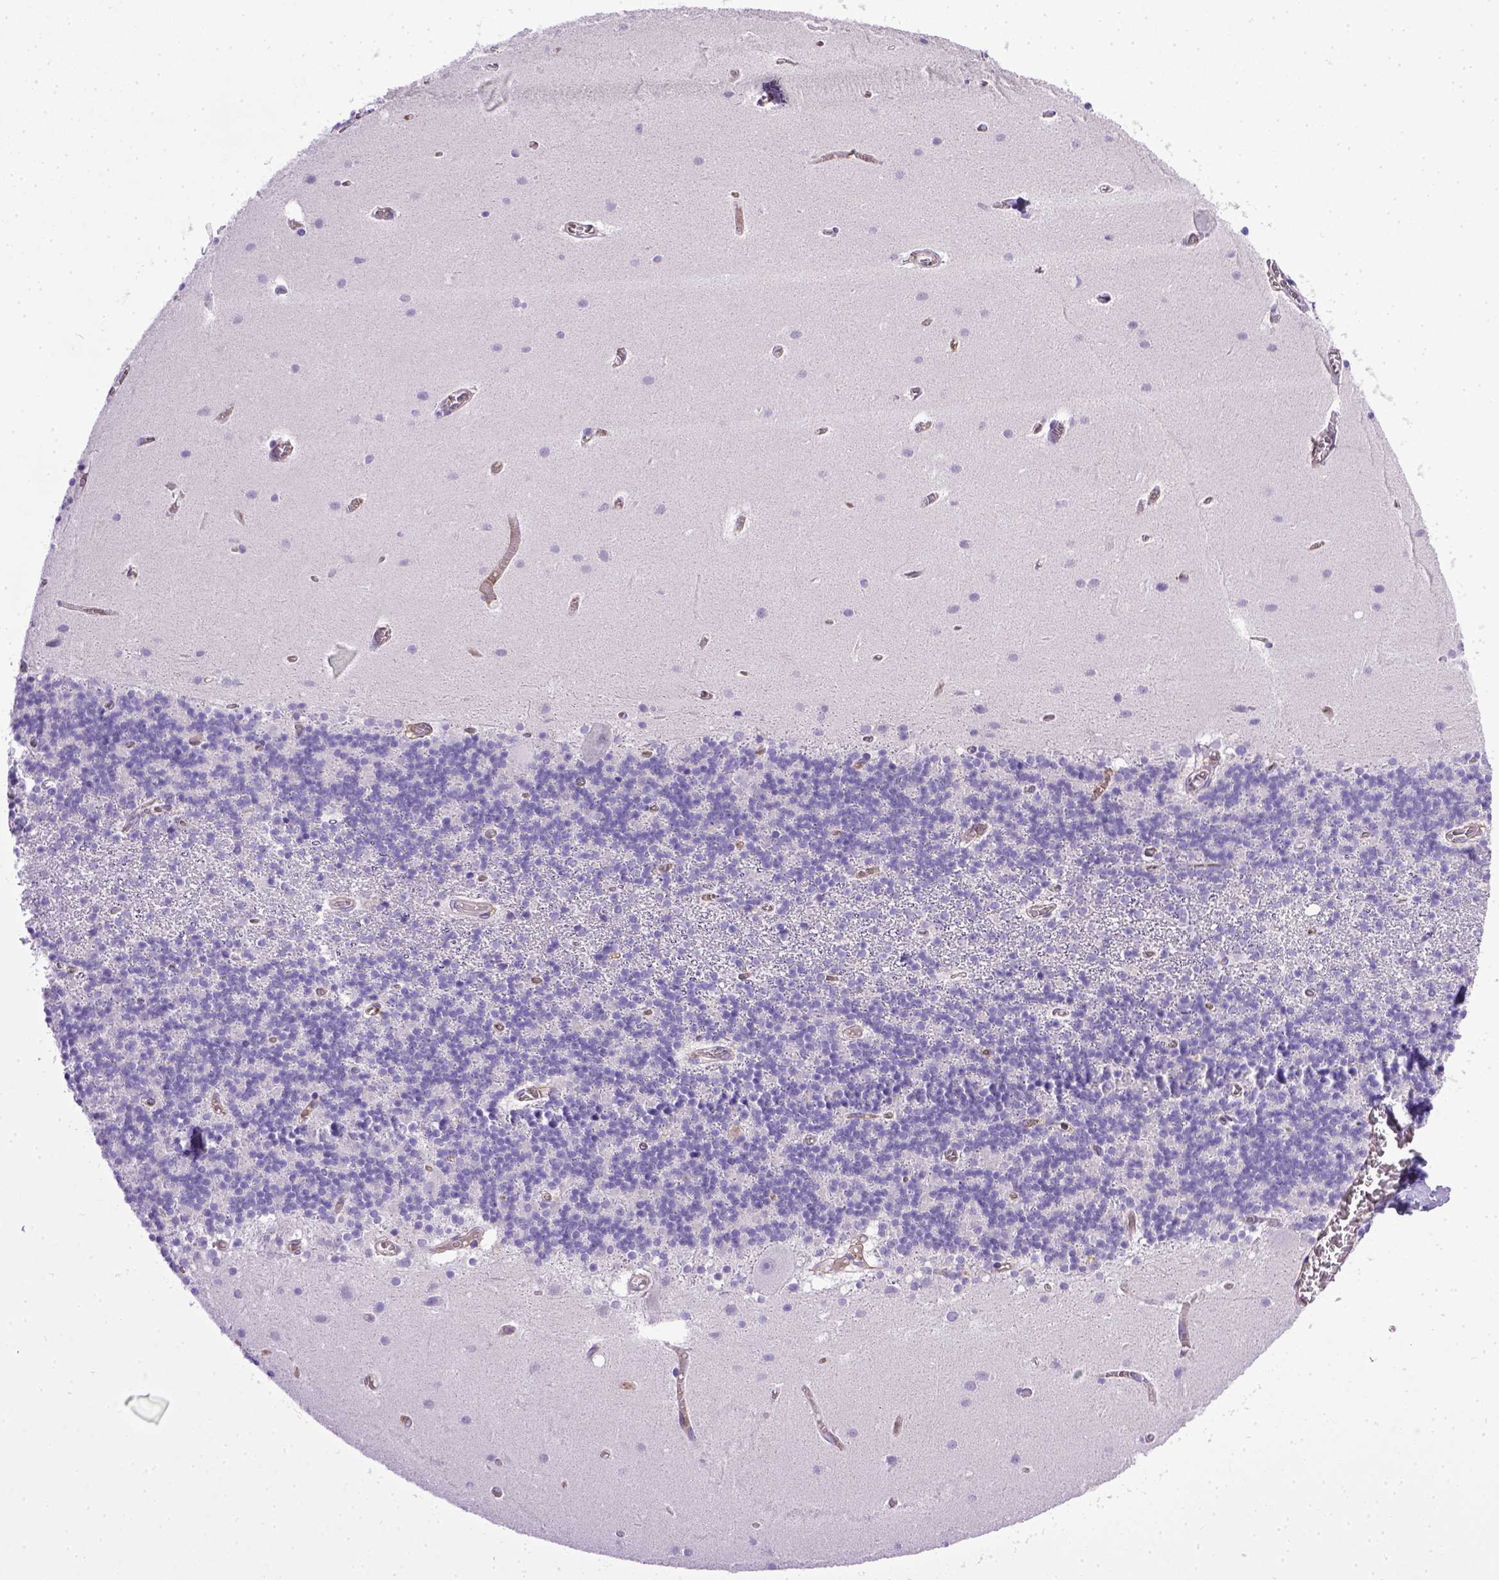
{"staining": {"intensity": "negative", "quantity": "none", "location": "none"}, "tissue": "cerebellum", "cell_type": "Cells in granular layer", "image_type": "normal", "snomed": [{"axis": "morphology", "description": "Normal tissue, NOS"}, {"axis": "topography", "description": "Cerebellum"}], "caption": "Protein analysis of benign cerebellum exhibits no significant staining in cells in granular layer. Brightfield microscopy of immunohistochemistry stained with DAB (3,3'-diaminobenzidine) (brown) and hematoxylin (blue), captured at high magnification.", "gene": "ENG", "patient": {"sex": "male", "age": 70}}